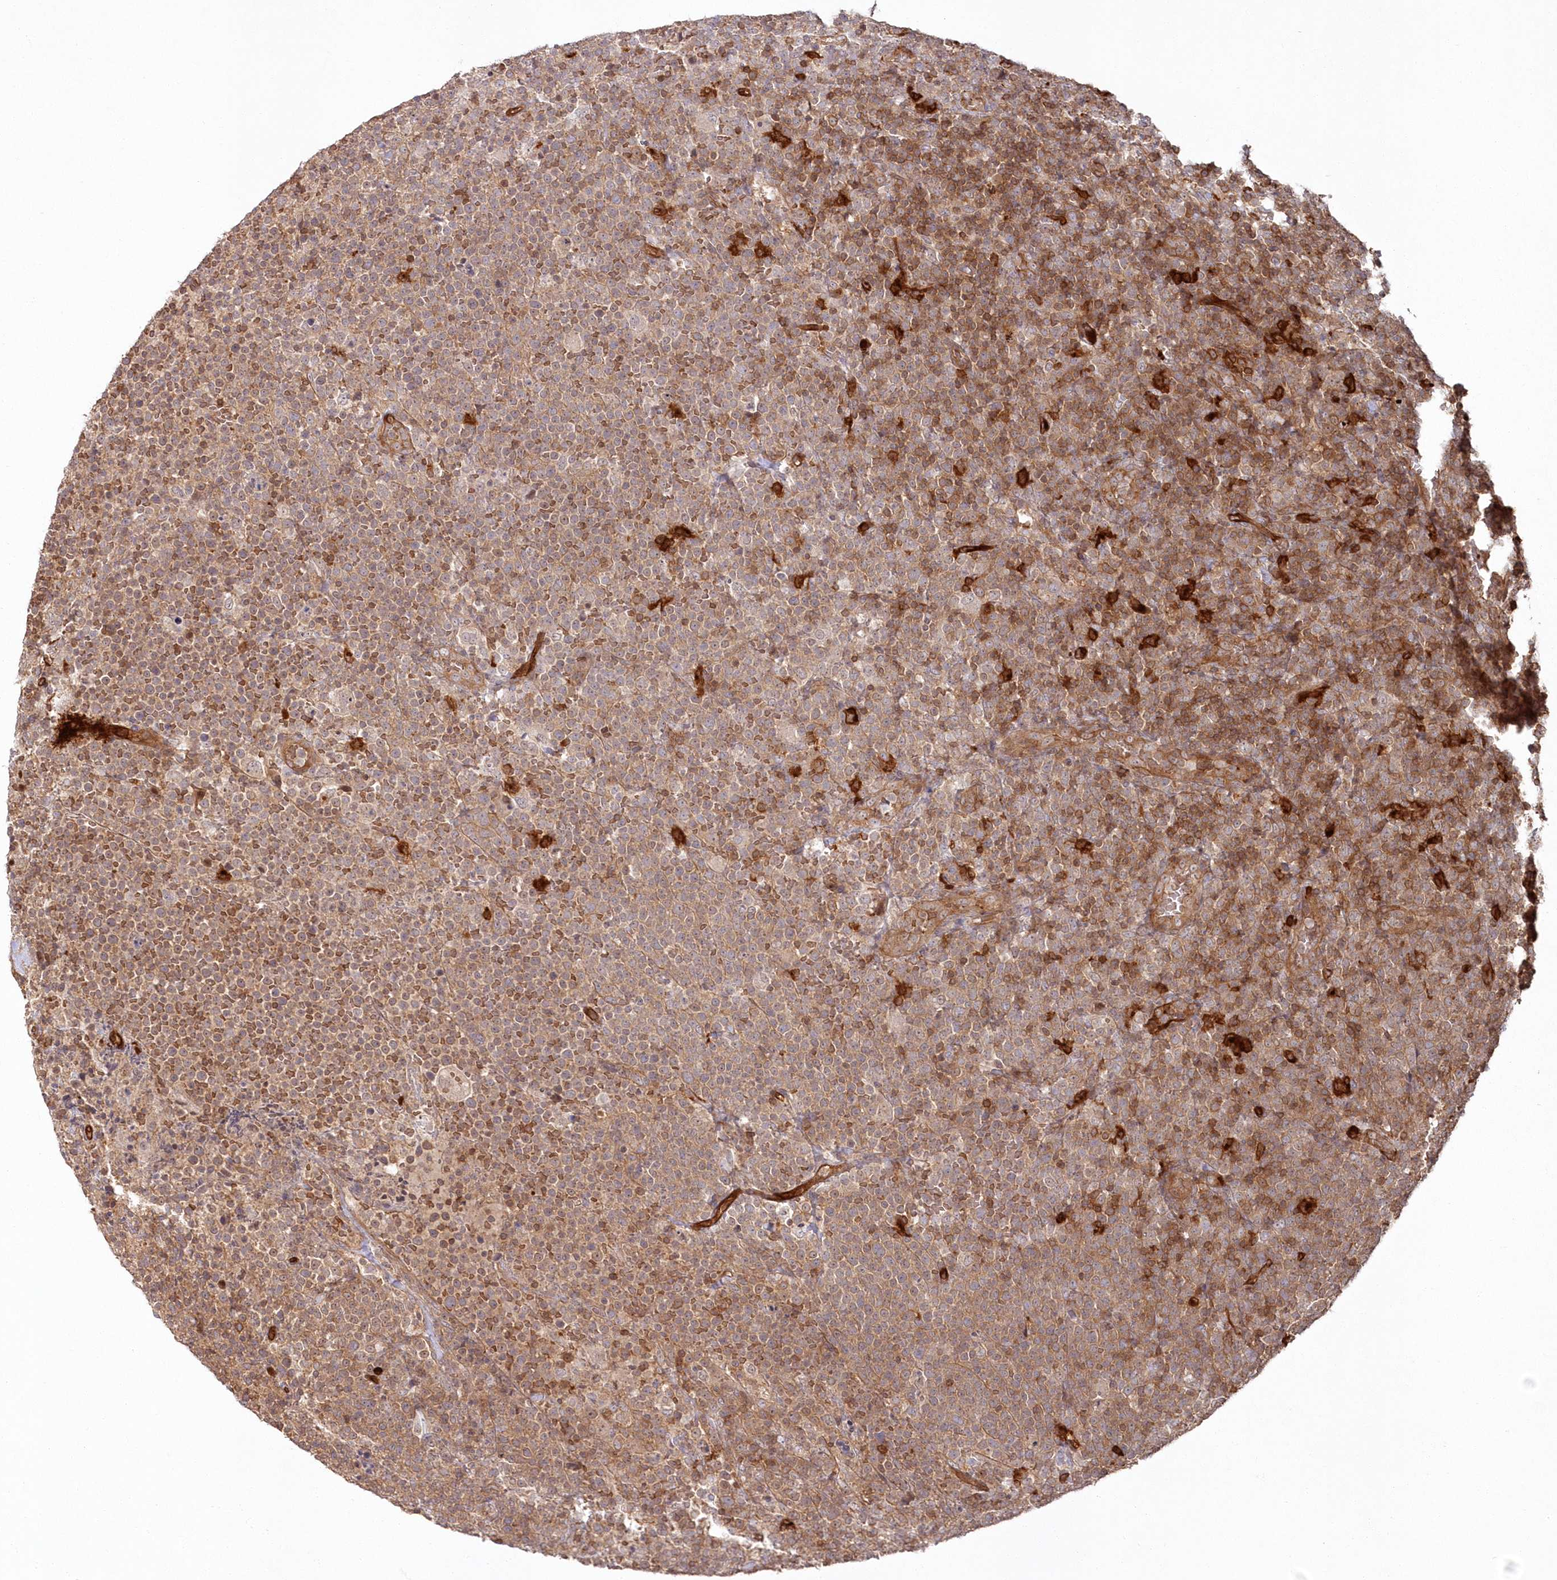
{"staining": {"intensity": "moderate", "quantity": ">75%", "location": "cytoplasmic/membranous"}, "tissue": "lymphoma", "cell_type": "Tumor cells", "image_type": "cancer", "snomed": [{"axis": "morphology", "description": "Malignant lymphoma, non-Hodgkin's type, High grade"}, {"axis": "topography", "description": "Lymph node"}], "caption": "High-power microscopy captured an immunohistochemistry micrograph of malignant lymphoma, non-Hodgkin's type (high-grade), revealing moderate cytoplasmic/membranous positivity in about >75% of tumor cells.", "gene": "RGCC", "patient": {"sex": "male", "age": 61}}